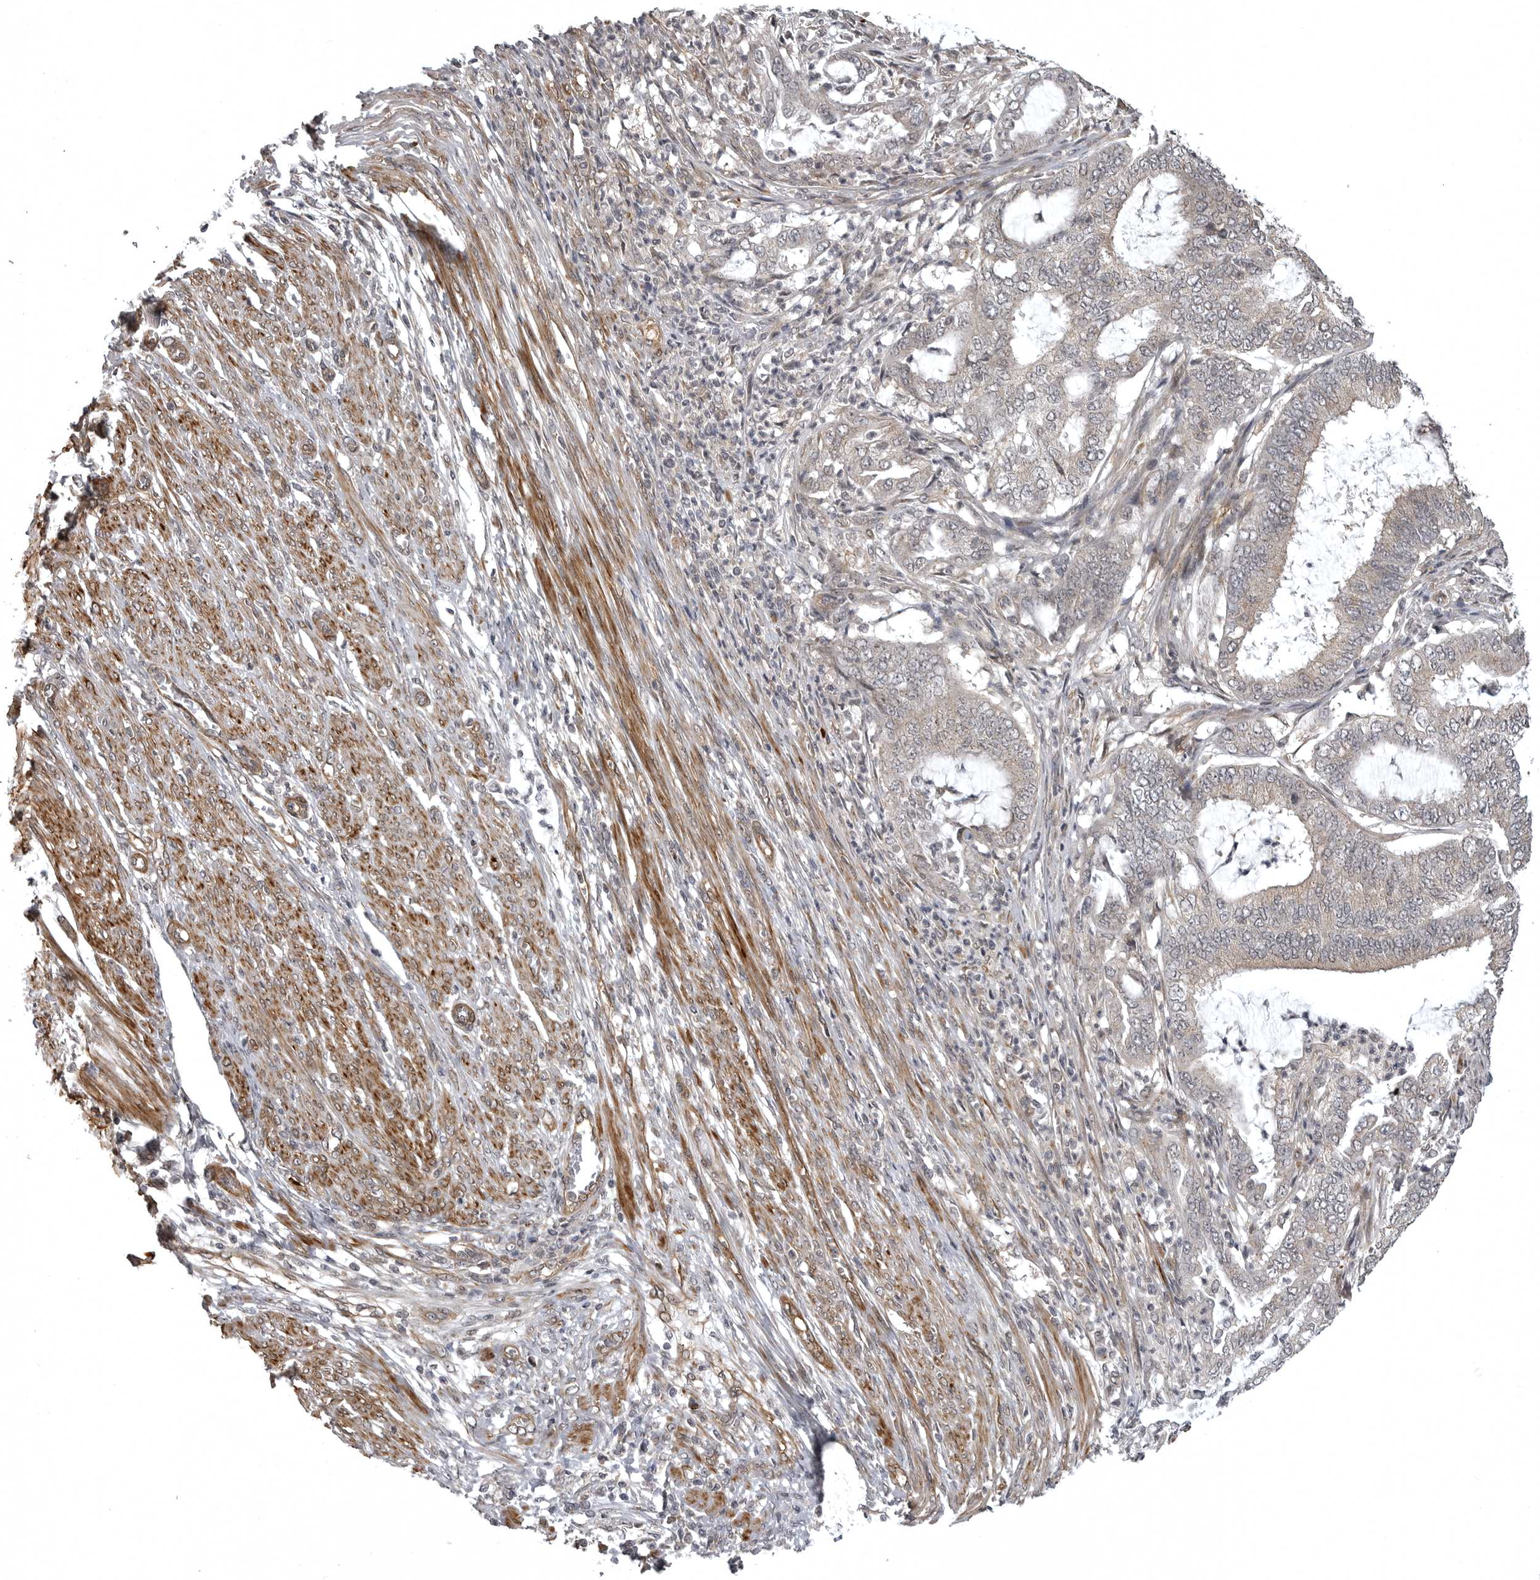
{"staining": {"intensity": "weak", "quantity": "25%-75%", "location": "cytoplasmic/membranous"}, "tissue": "endometrial cancer", "cell_type": "Tumor cells", "image_type": "cancer", "snomed": [{"axis": "morphology", "description": "Adenocarcinoma, NOS"}, {"axis": "topography", "description": "Endometrium"}], "caption": "Protein staining of endometrial cancer (adenocarcinoma) tissue displays weak cytoplasmic/membranous positivity in about 25%-75% of tumor cells.", "gene": "SNX16", "patient": {"sex": "female", "age": 51}}